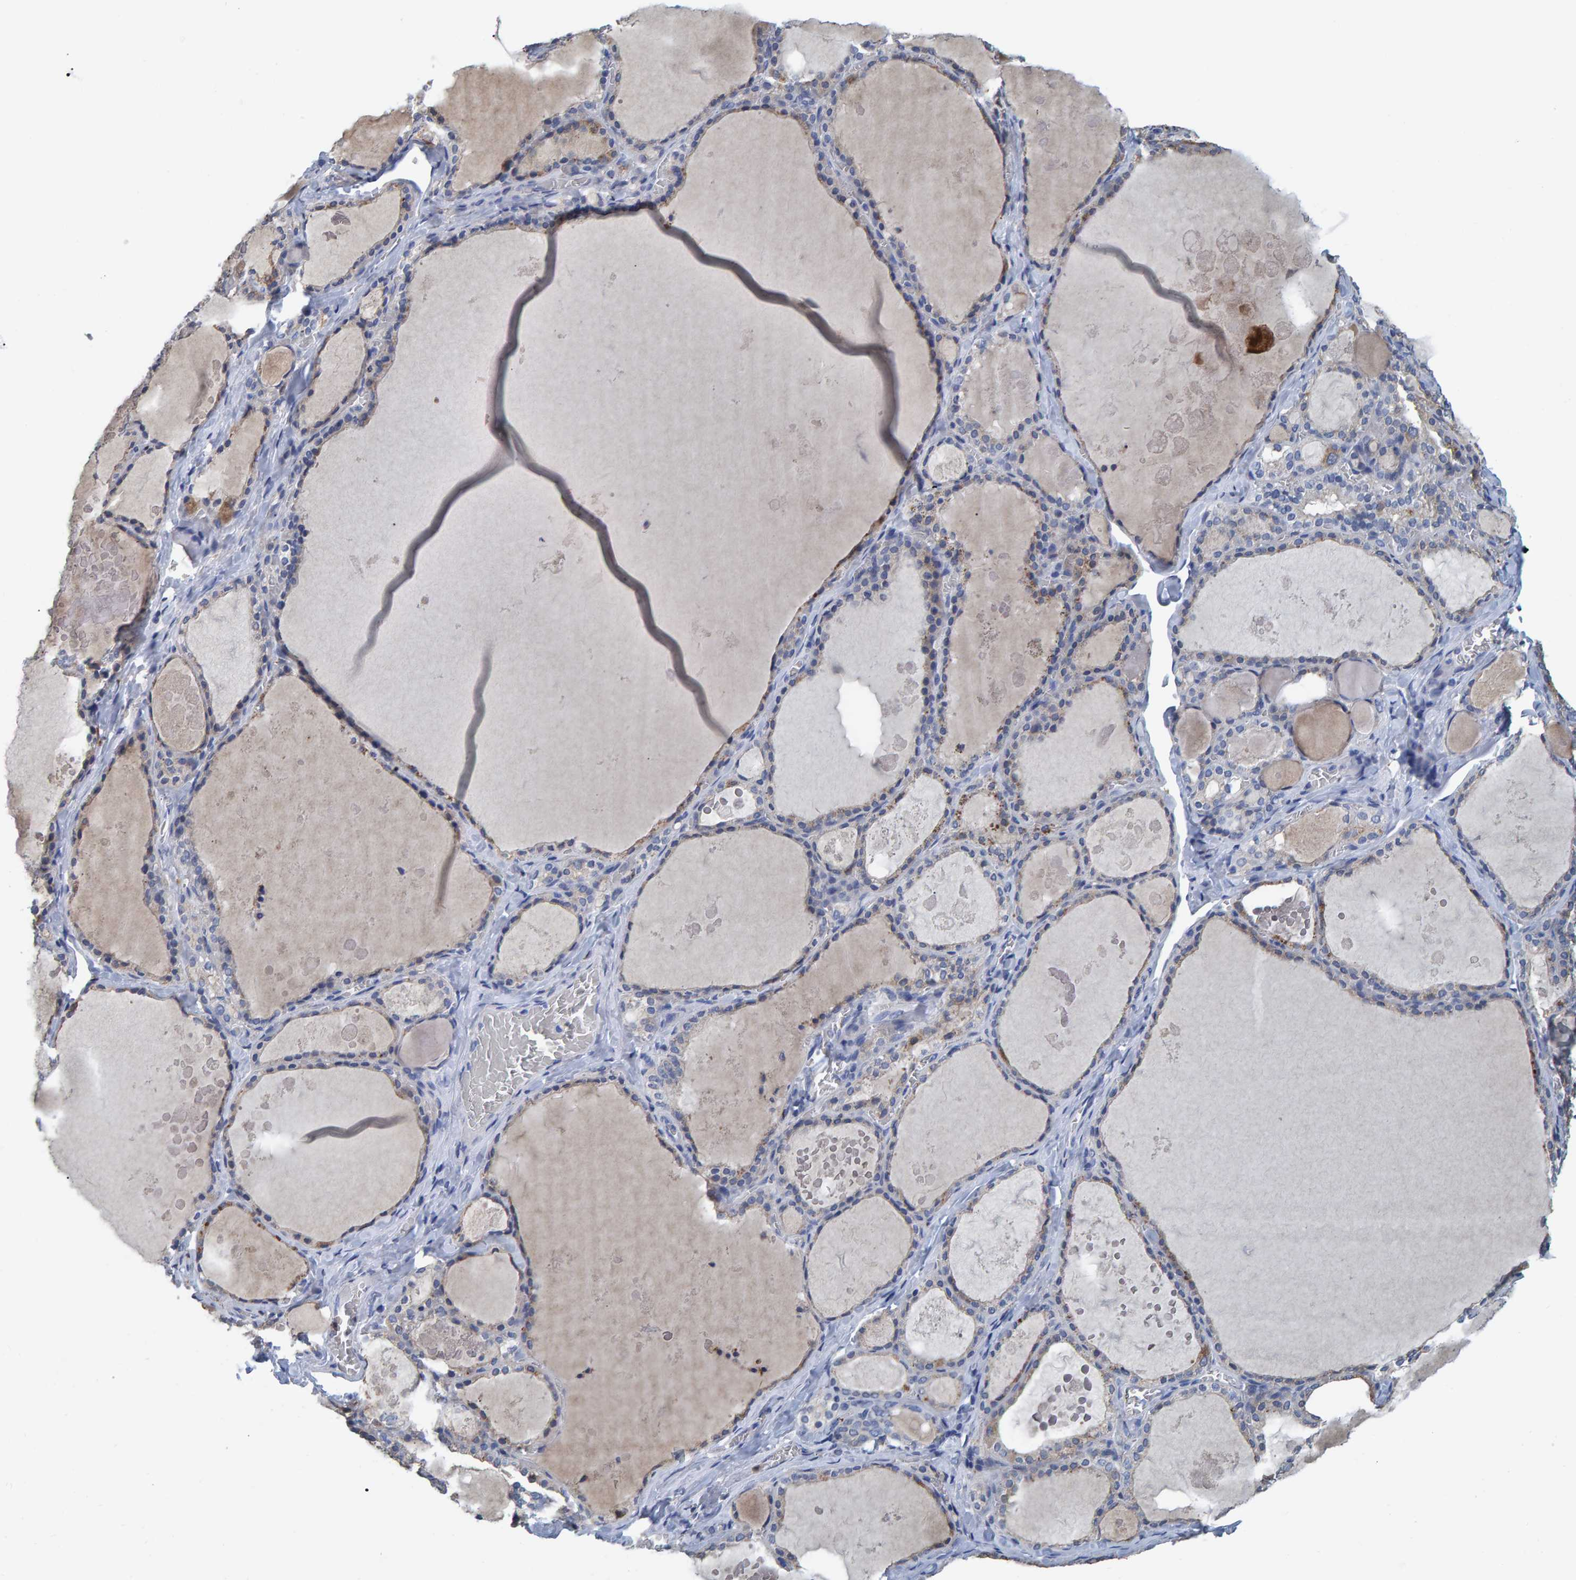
{"staining": {"intensity": "weak", "quantity": "<25%", "location": "cytoplasmic/membranous"}, "tissue": "thyroid gland", "cell_type": "Glandular cells", "image_type": "normal", "snomed": [{"axis": "morphology", "description": "Normal tissue, NOS"}, {"axis": "topography", "description": "Thyroid gland"}], "caption": "Glandular cells show no significant expression in normal thyroid gland.", "gene": "IDO1", "patient": {"sex": "male", "age": 56}}